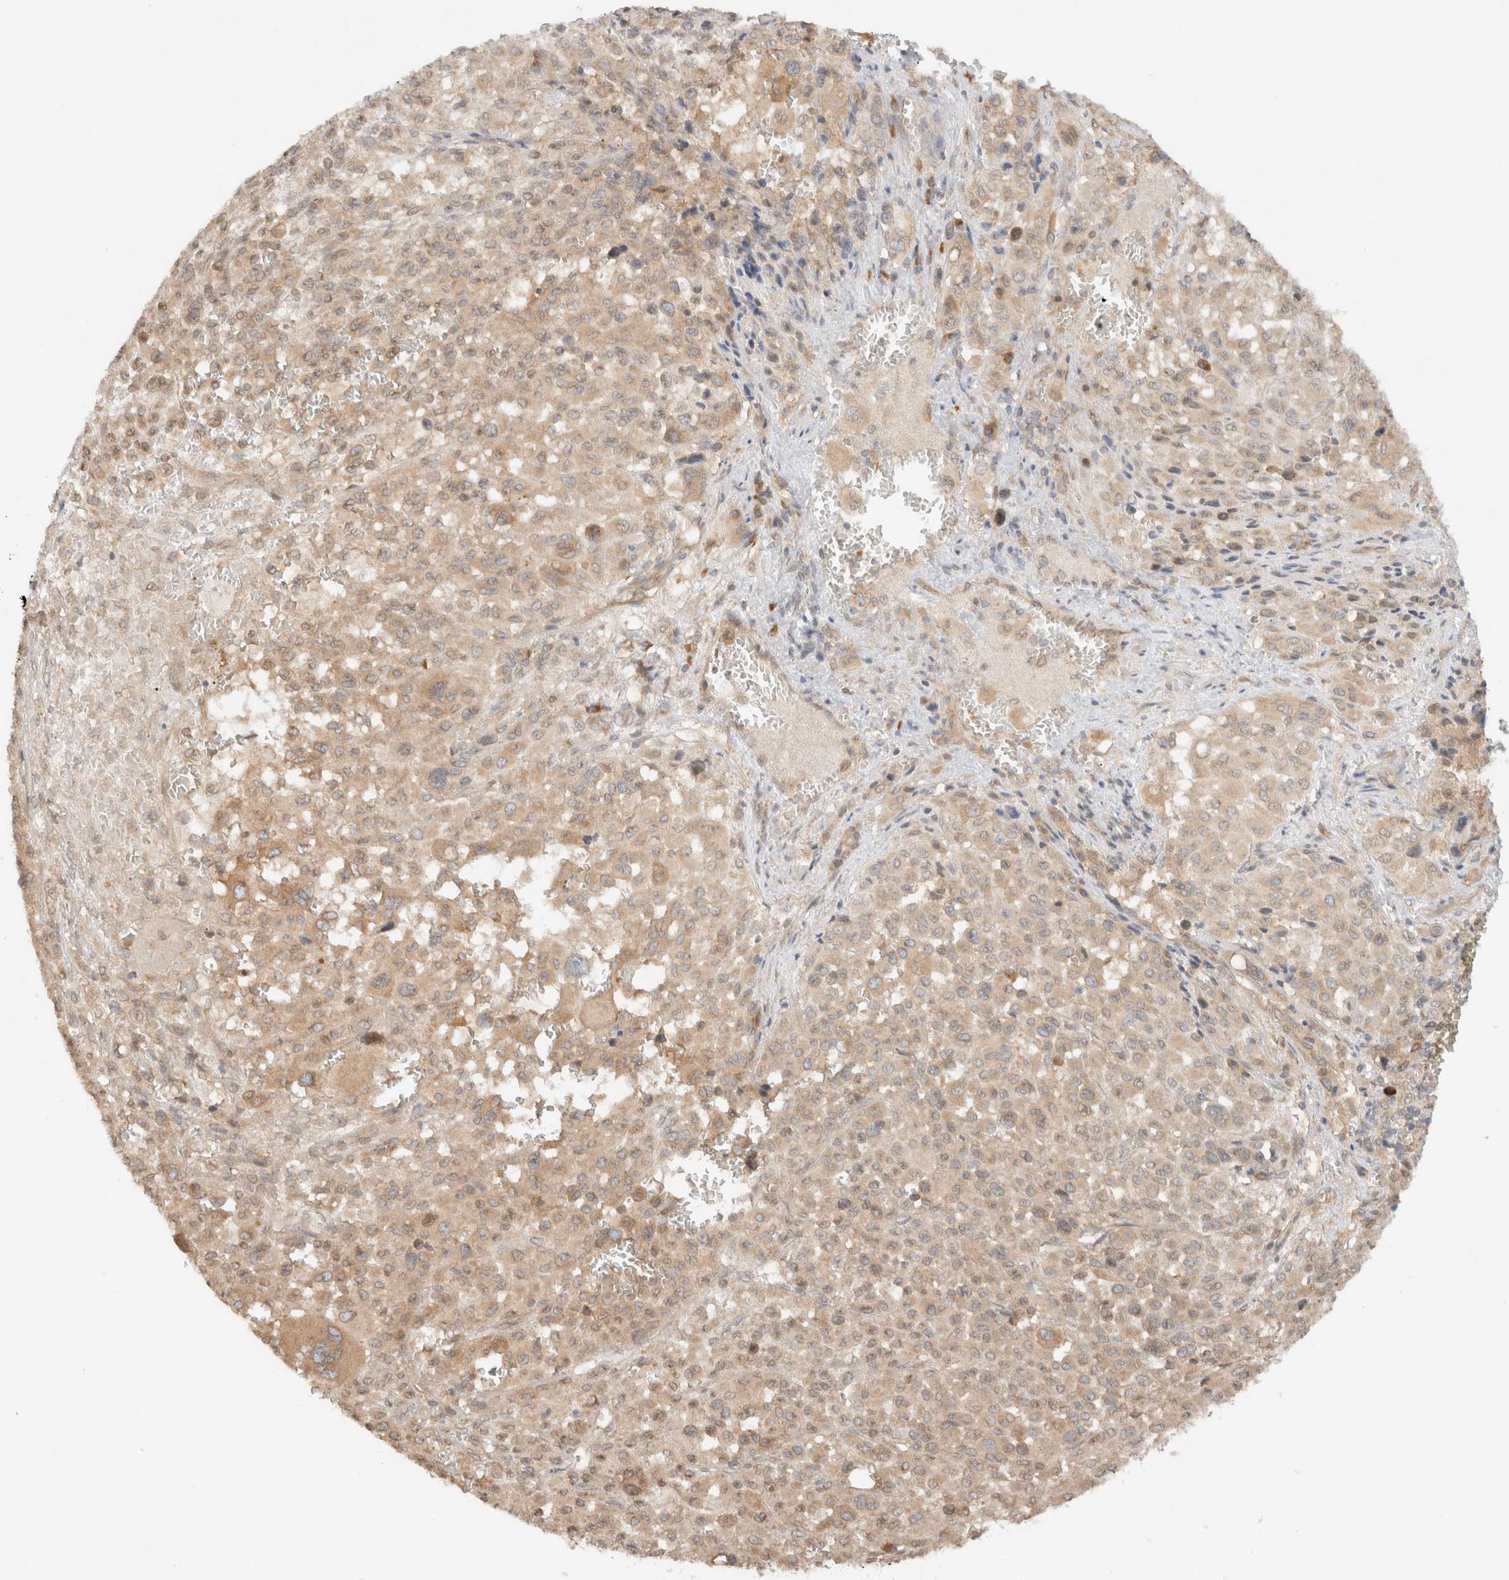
{"staining": {"intensity": "weak", "quantity": ">75%", "location": "cytoplasmic/membranous"}, "tissue": "melanoma", "cell_type": "Tumor cells", "image_type": "cancer", "snomed": [{"axis": "morphology", "description": "Malignant melanoma, Metastatic site"}, {"axis": "topography", "description": "Skin"}], "caption": "Malignant melanoma (metastatic site) tissue exhibits weak cytoplasmic/membranous positivity in approximately >75% of tumor cells, visualized by immunohistochemistry.", "gene": "ARFGEF2", "patient": {"sex": "female", "age": 74}}